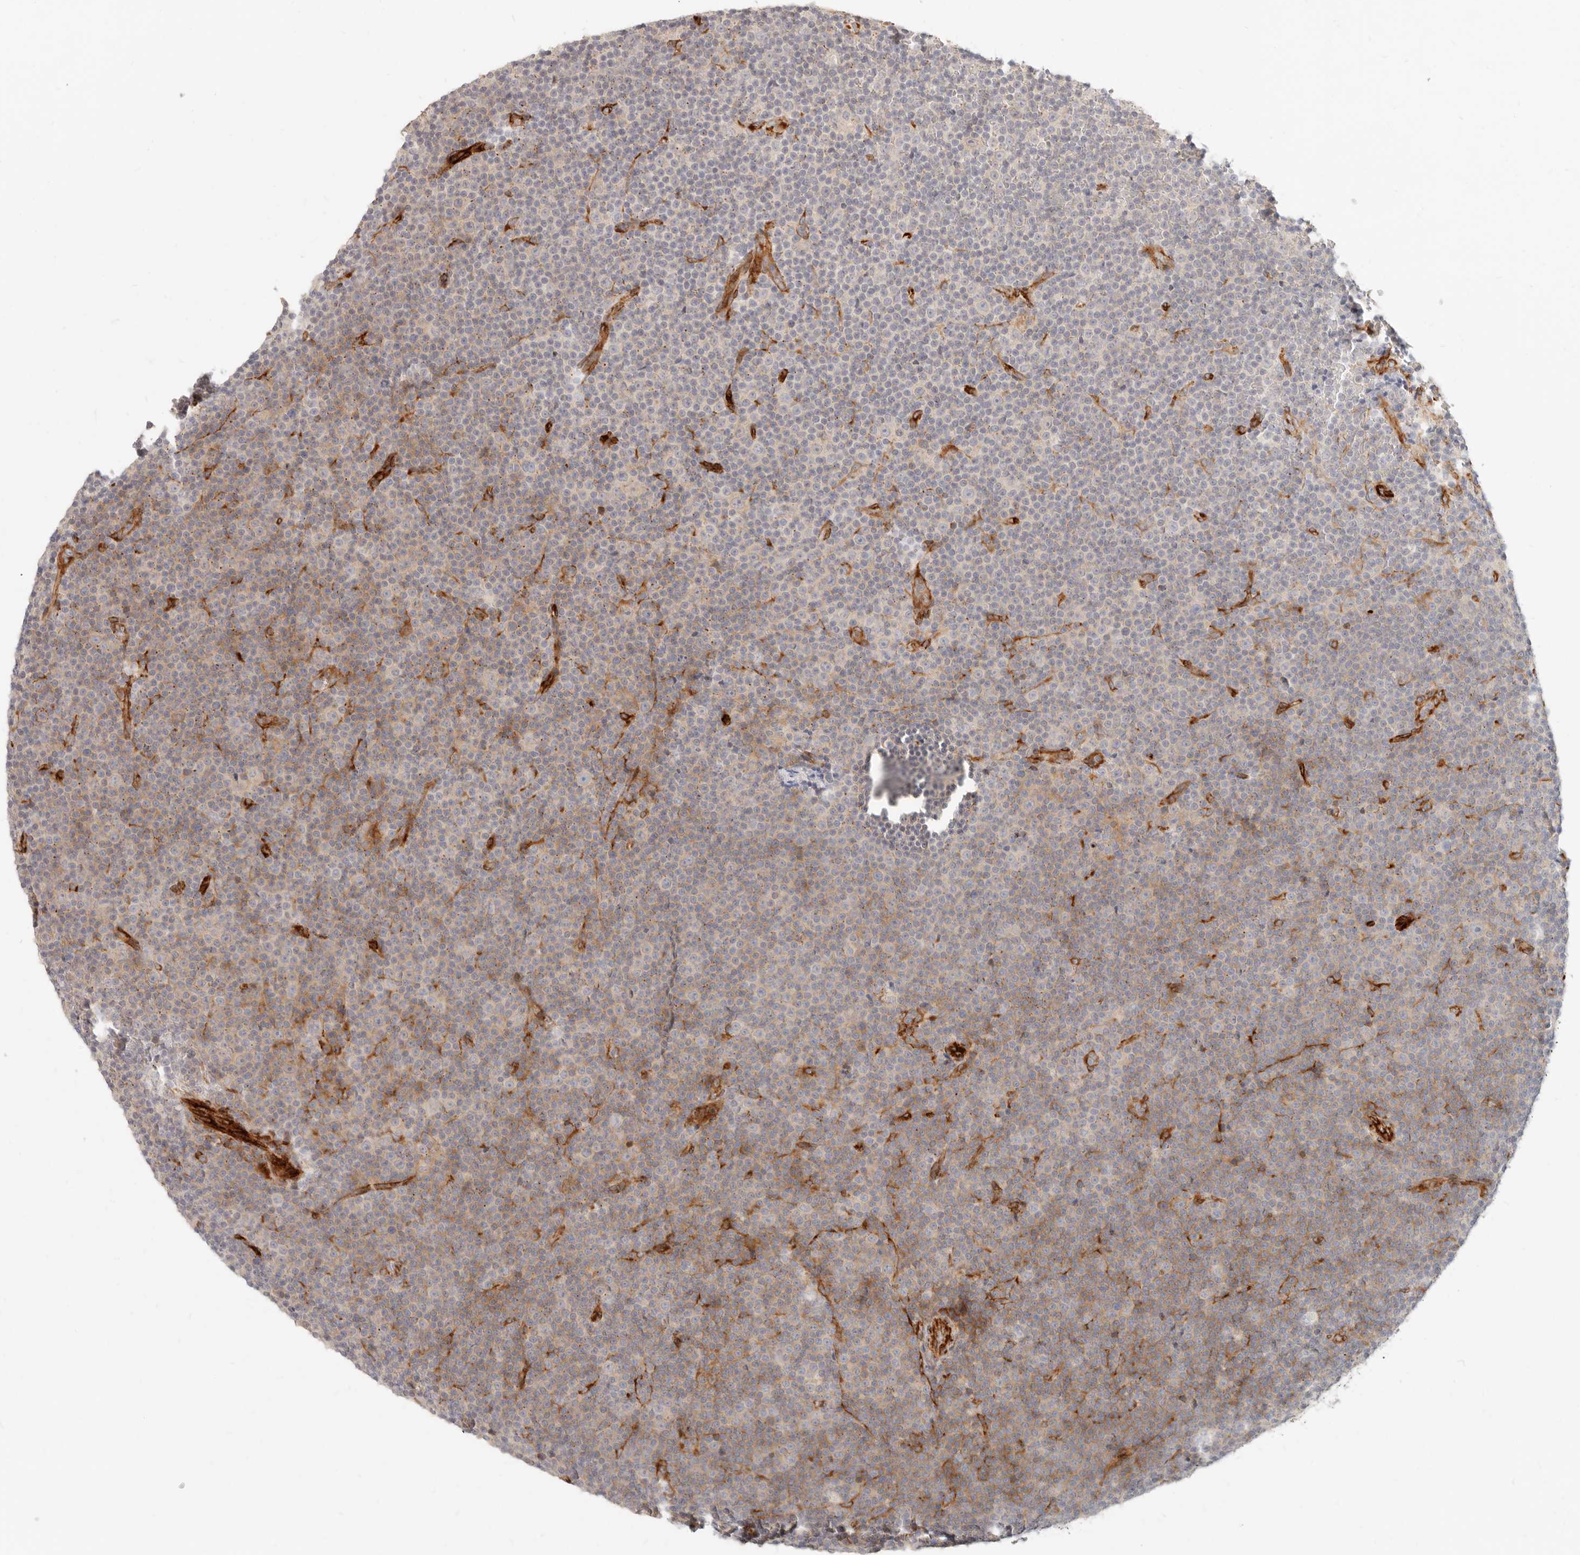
{"staining": {"intensity": "negative", "quantity": "none", "location": "none"}, "tissue": "lymphoma", "cell_type": "Tumor cells", "image_type": "cancer", "snomed": [{"axis": "morphology", "description": "Malignant lymphoma, non-Hodgkin's type, Low grade"}, {"axis": "topography", "description": "Lymph node"}], "caption": "A histopathology image of lymphoma stained for a protein exhibits no brown staining in tumor cells.", "gene": "SASS6", "patient": {"sex": "female", "age": 67}}